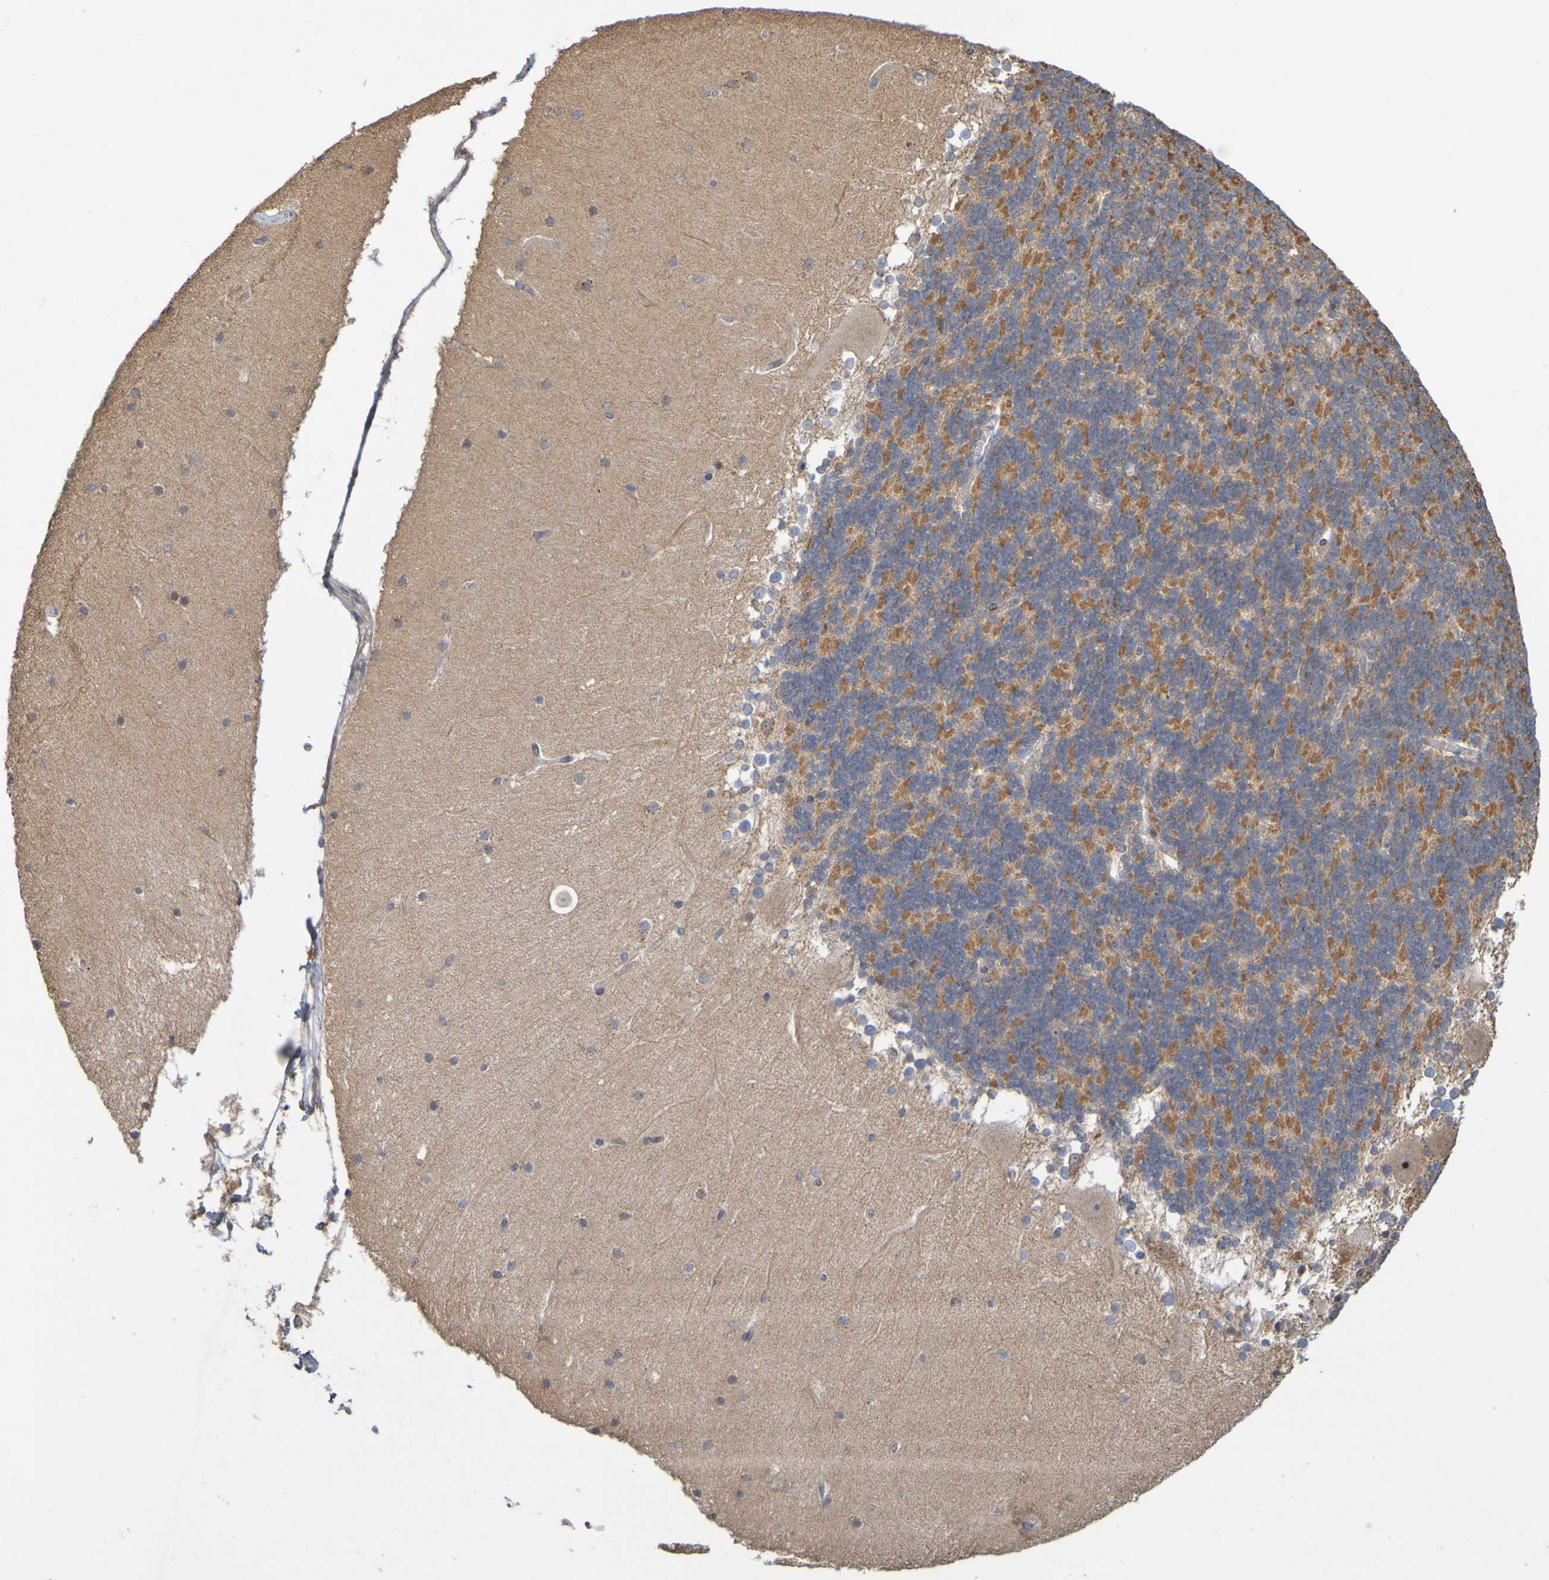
{"staining": {"intensity": "moderate", "quantity": ">75%", "location": "cytoplasmic/membranous"}, "tissue": "cerebellum", "cell_type": "Cells in granular layer", "image_type": "normal", "snomed": [{"axis": "morphology", "description": "Normal tissue, NOS"}, {"axis": "topography", "description": "Cerebellum"}], "caption": "Cells in granular layer display medium levels of moderate cytoplasmic/membranous staining in about >75% of cells in benign cerebellum. Using DAB (3,3'-diaminobenzidine) (brown) and hematoxylin (blue) stains, captured at high magnification using brightfield microscopy.", "gene": "TMBIM1", "patient": {"sex": "female", "age": 19}}